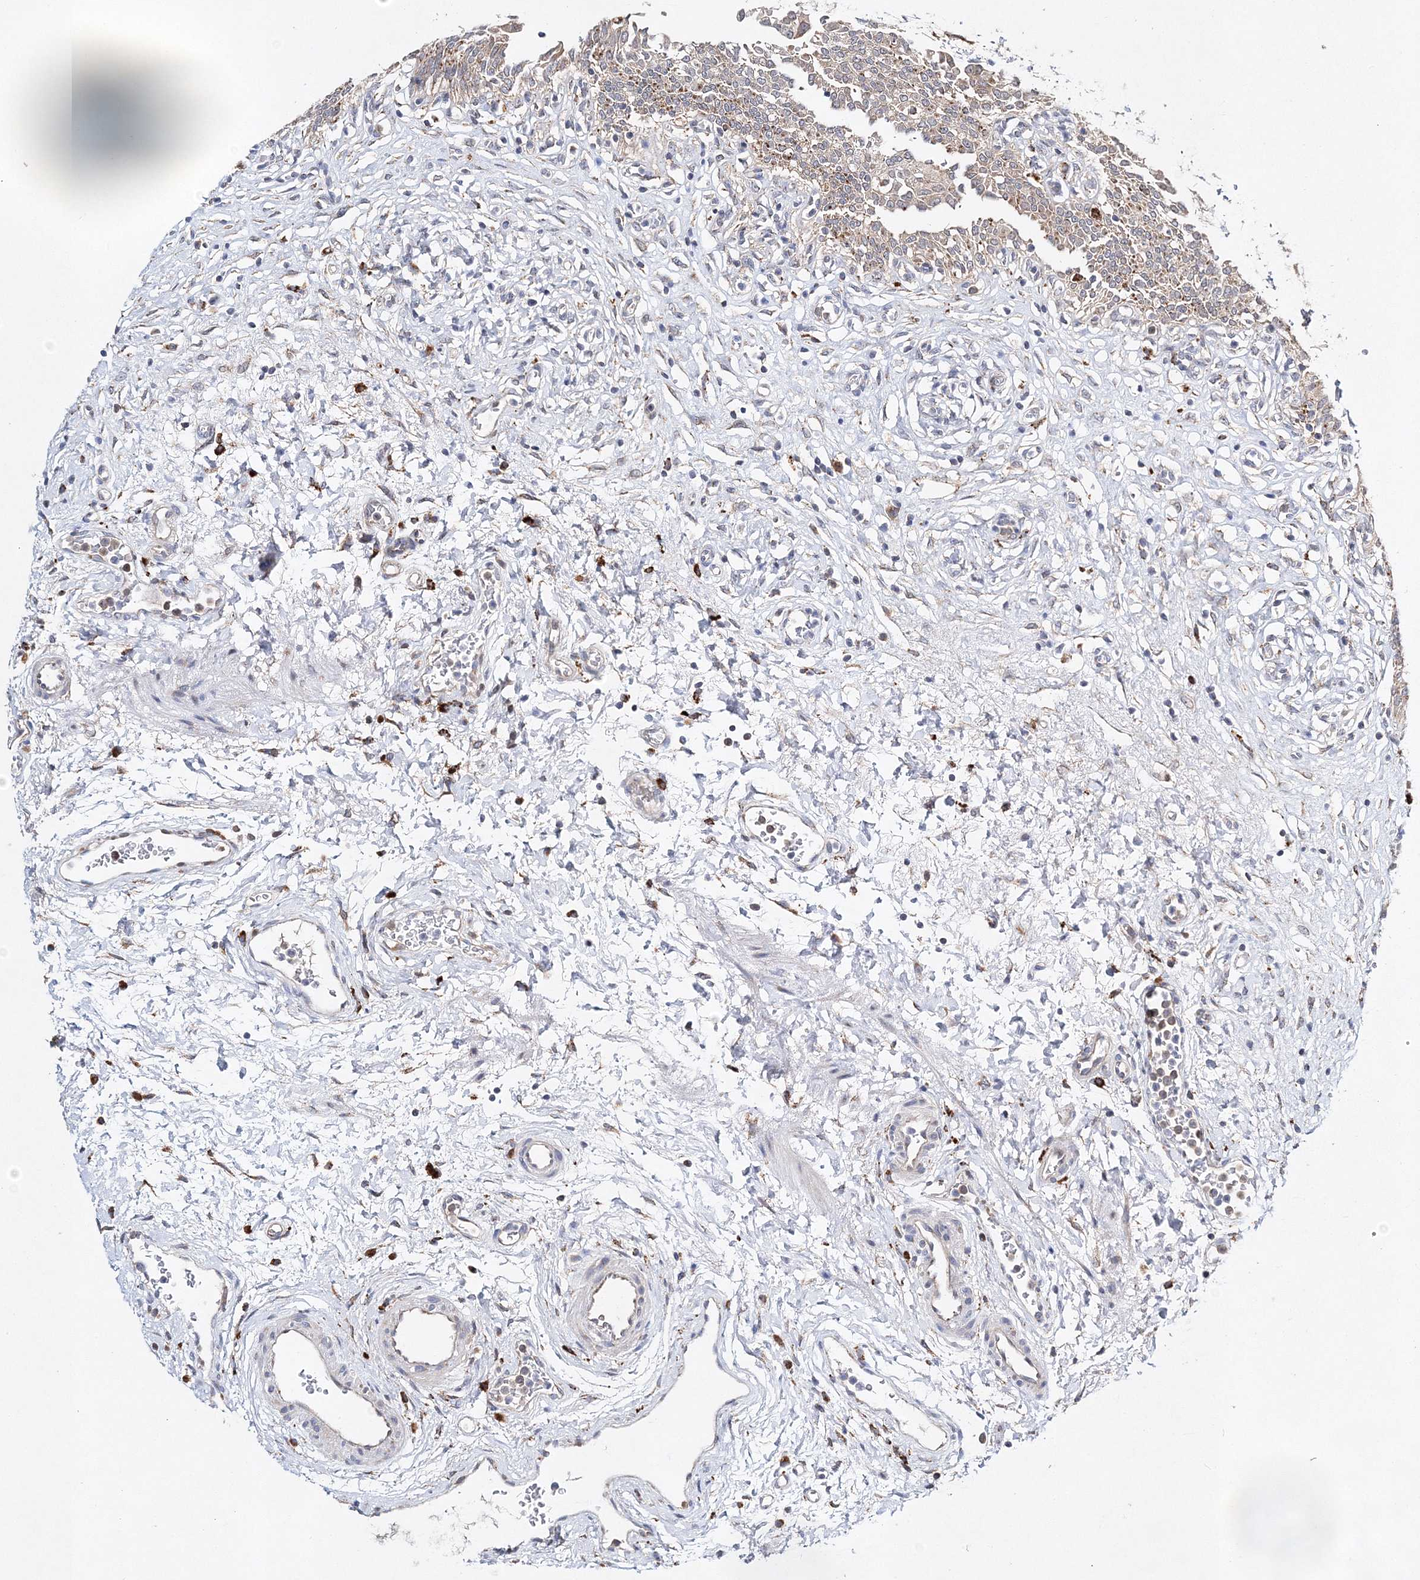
{"staining": {"intensity": "strong", "quantity": "25%-75%", "location": "cytoplasmic/membranous"}, "tissue": "urinary bladder", "cell_type": "Urothelial cells", "image_type": "normal", "snomed": [{"axis": "morphology", "description": "Urothelial carcinoma, High grade"}, {"axis": "topography", "description": "Urinary bladder"}], "caption": "Strong cytoplasmic/membranous protein positivity is appreciated in approximately 25%-75% of urothelial cells in urinary bladder.", "gene": "C3orf38", "patient": {"sex": "male", "age": 46}}